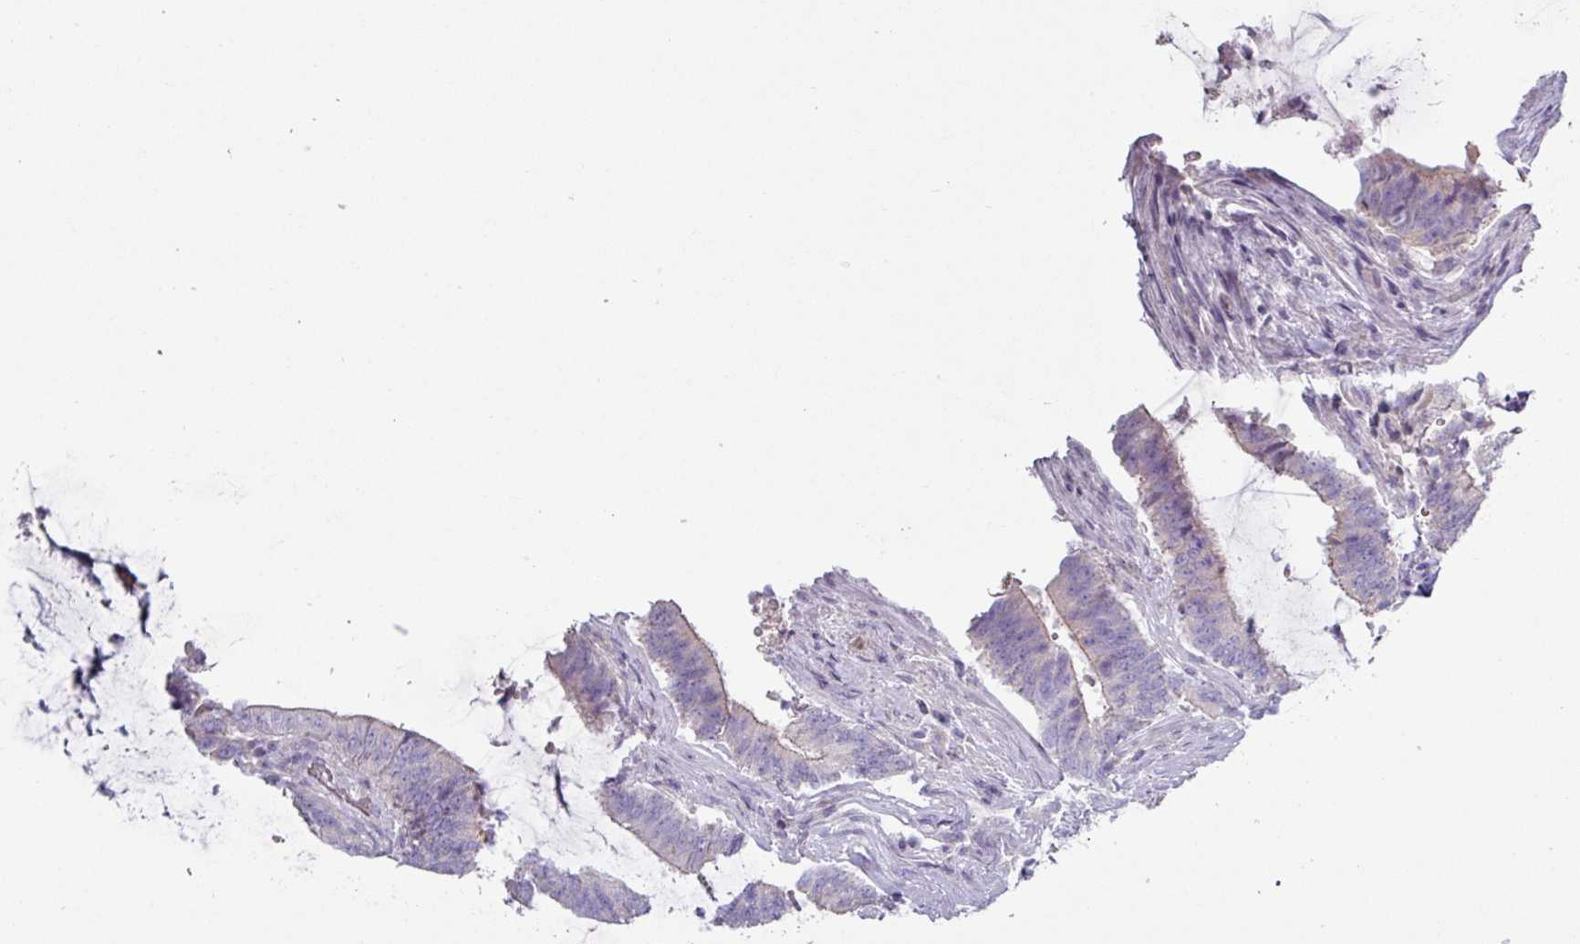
{"staining": {"intensity": "negative", "quantity": "none", "location": "none"}, "tissue": "colorectal cancer", "cell_type": "Tumor cells", "image_type": "cancer", "snomed": [{"axis": "morphology", "description": "Adenocarcinoma, NOS"}, {"axis": "topography", "description": "Colon"}], "caption": "The micrograph reveals no significant positivity in tumor cells of colorectal cancer (adenocarcinoma).", "gene": "RGS16", "patient": {"sex": "female", "age": 43}}